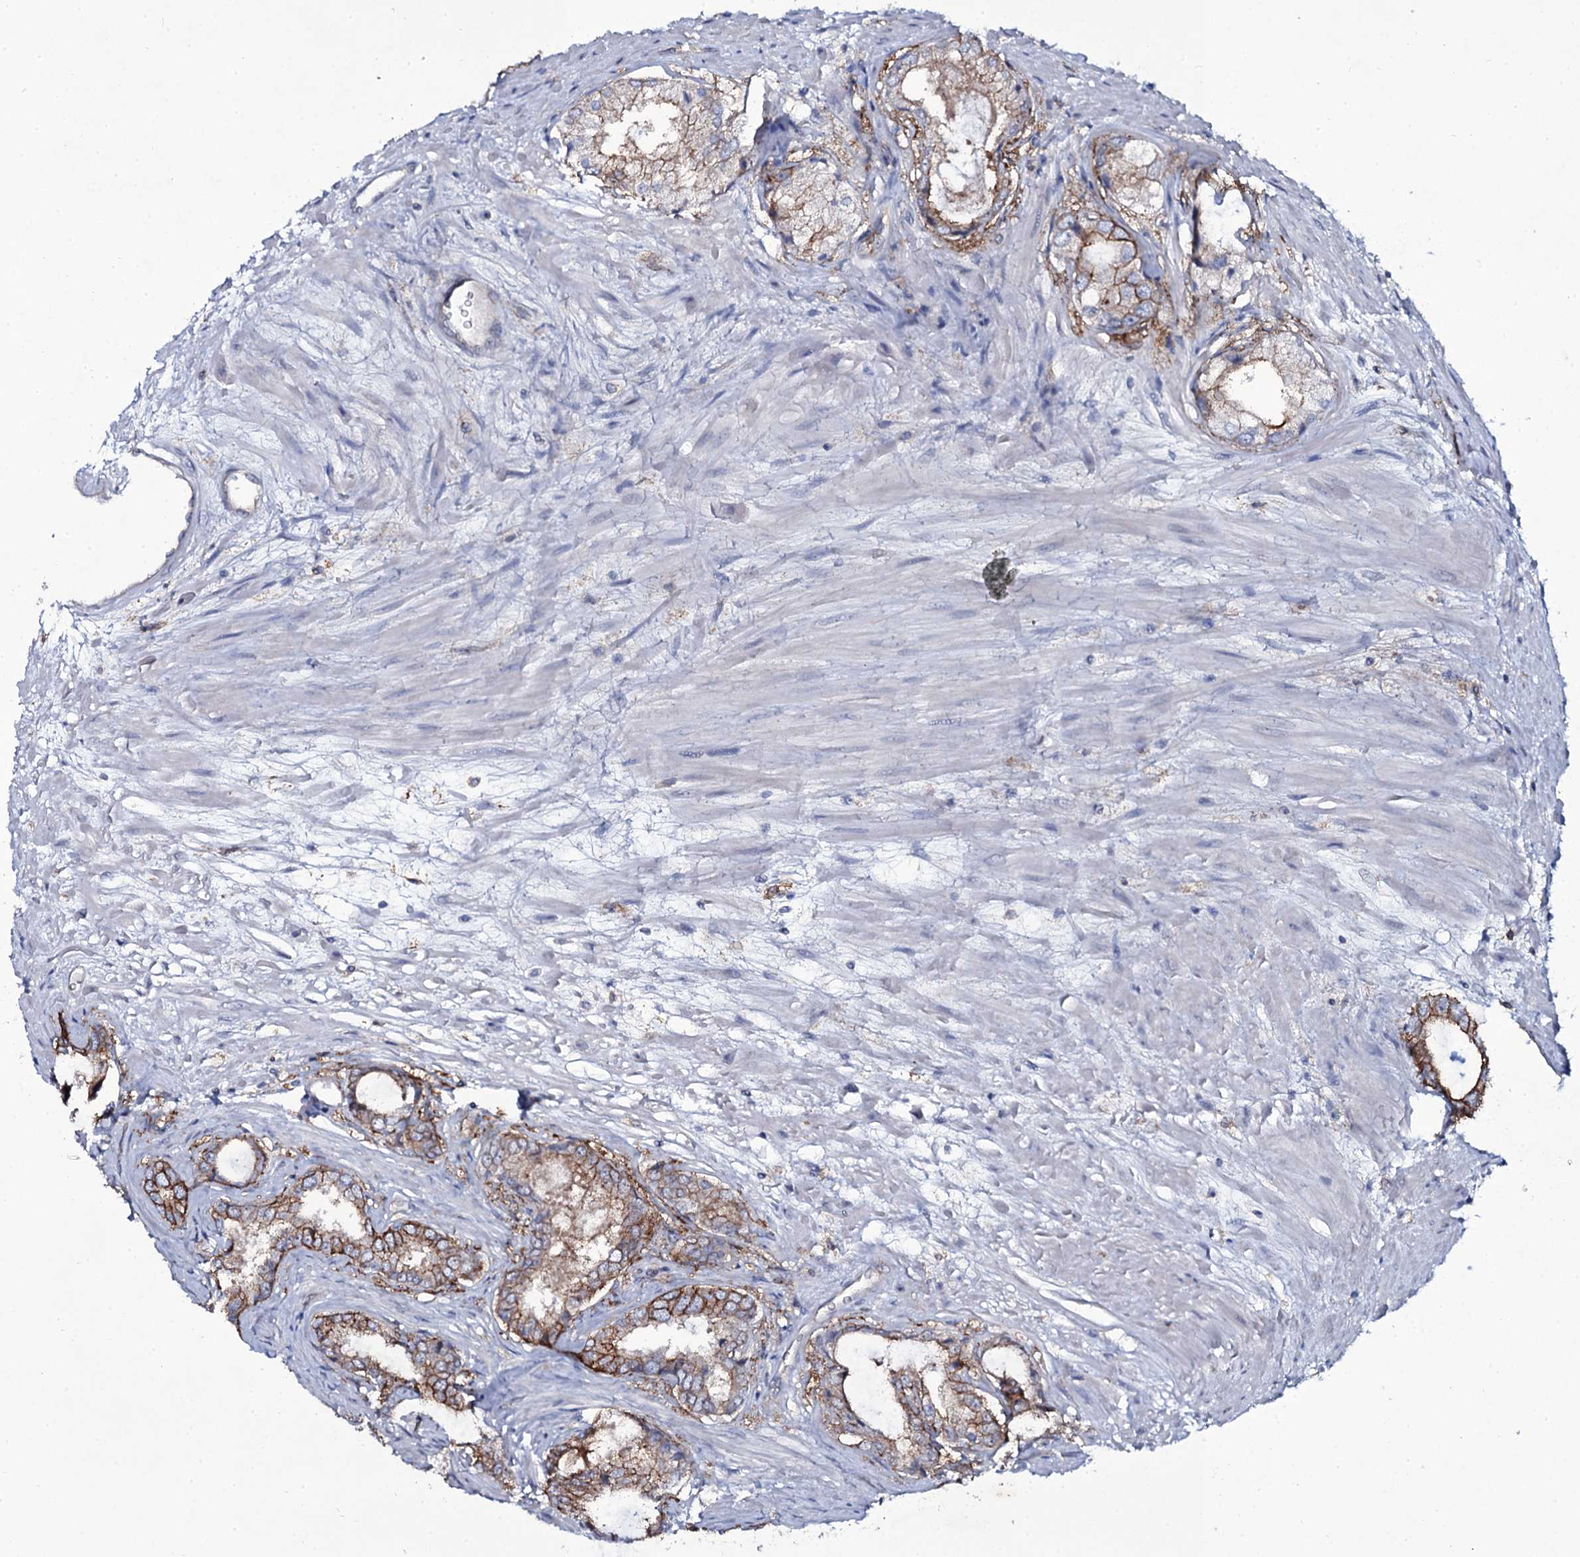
{"staining": {"intensity": "moderate", "quantity": ">75%", "location": "cytoplasmic/membranous"}, "tissue": "prostate cancer", "cell_type": "Tumor cells", "image_type": "cancer", "snomed": [{"axis": "morphology", "description": "Adenocarcinoma, Low grade"}, {"axis": "topography", "description": "Prostate"}], "caption": "Brown immunohistochemical staining in prostate cancer reveals moderate cytoplasmic/membranous positivity in about >75% of tumor cells.", "gene": "SNAP23", "patient": {"sex": "male", "age": 68}}